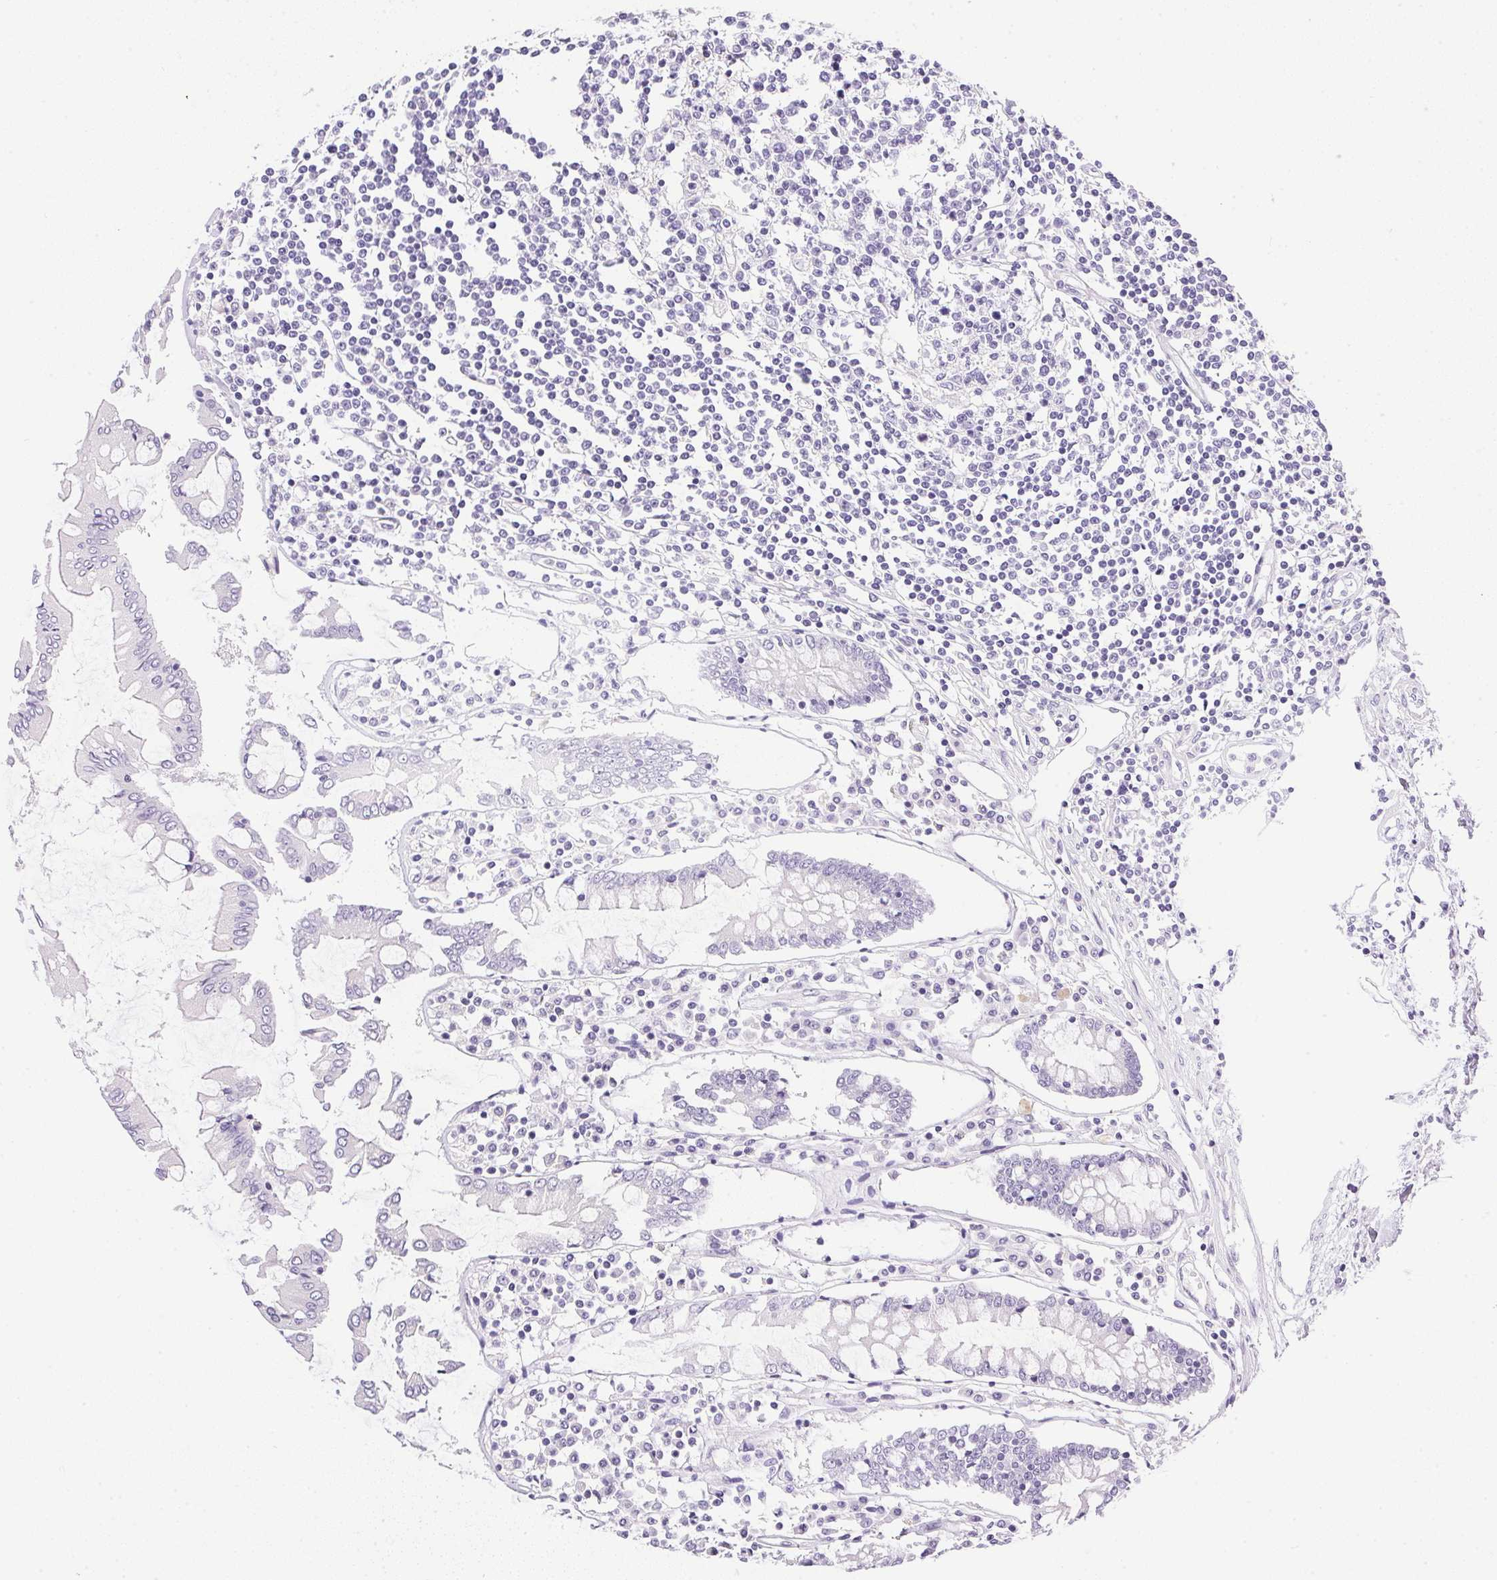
{"staining": {"intensity": "negative", "quantity": "none", "location": "none"}, "tissue": "colorectal cancer", "cell_type": "Tumor cells", "image_type": "cancer", "snomed": [{"axis": "morphology", "description": "Adenocarcinoma, NOS"}, {"axis": "topography", "description": "Colon"}], "caption": "DAB (3,3'-diaminobenzidine) immunohistochemical staining of colorectal cancer displays no significant expression in tumor cells.", "gene": "ATP6V0A4", "patient": {"sex": "male", "age": 77}}